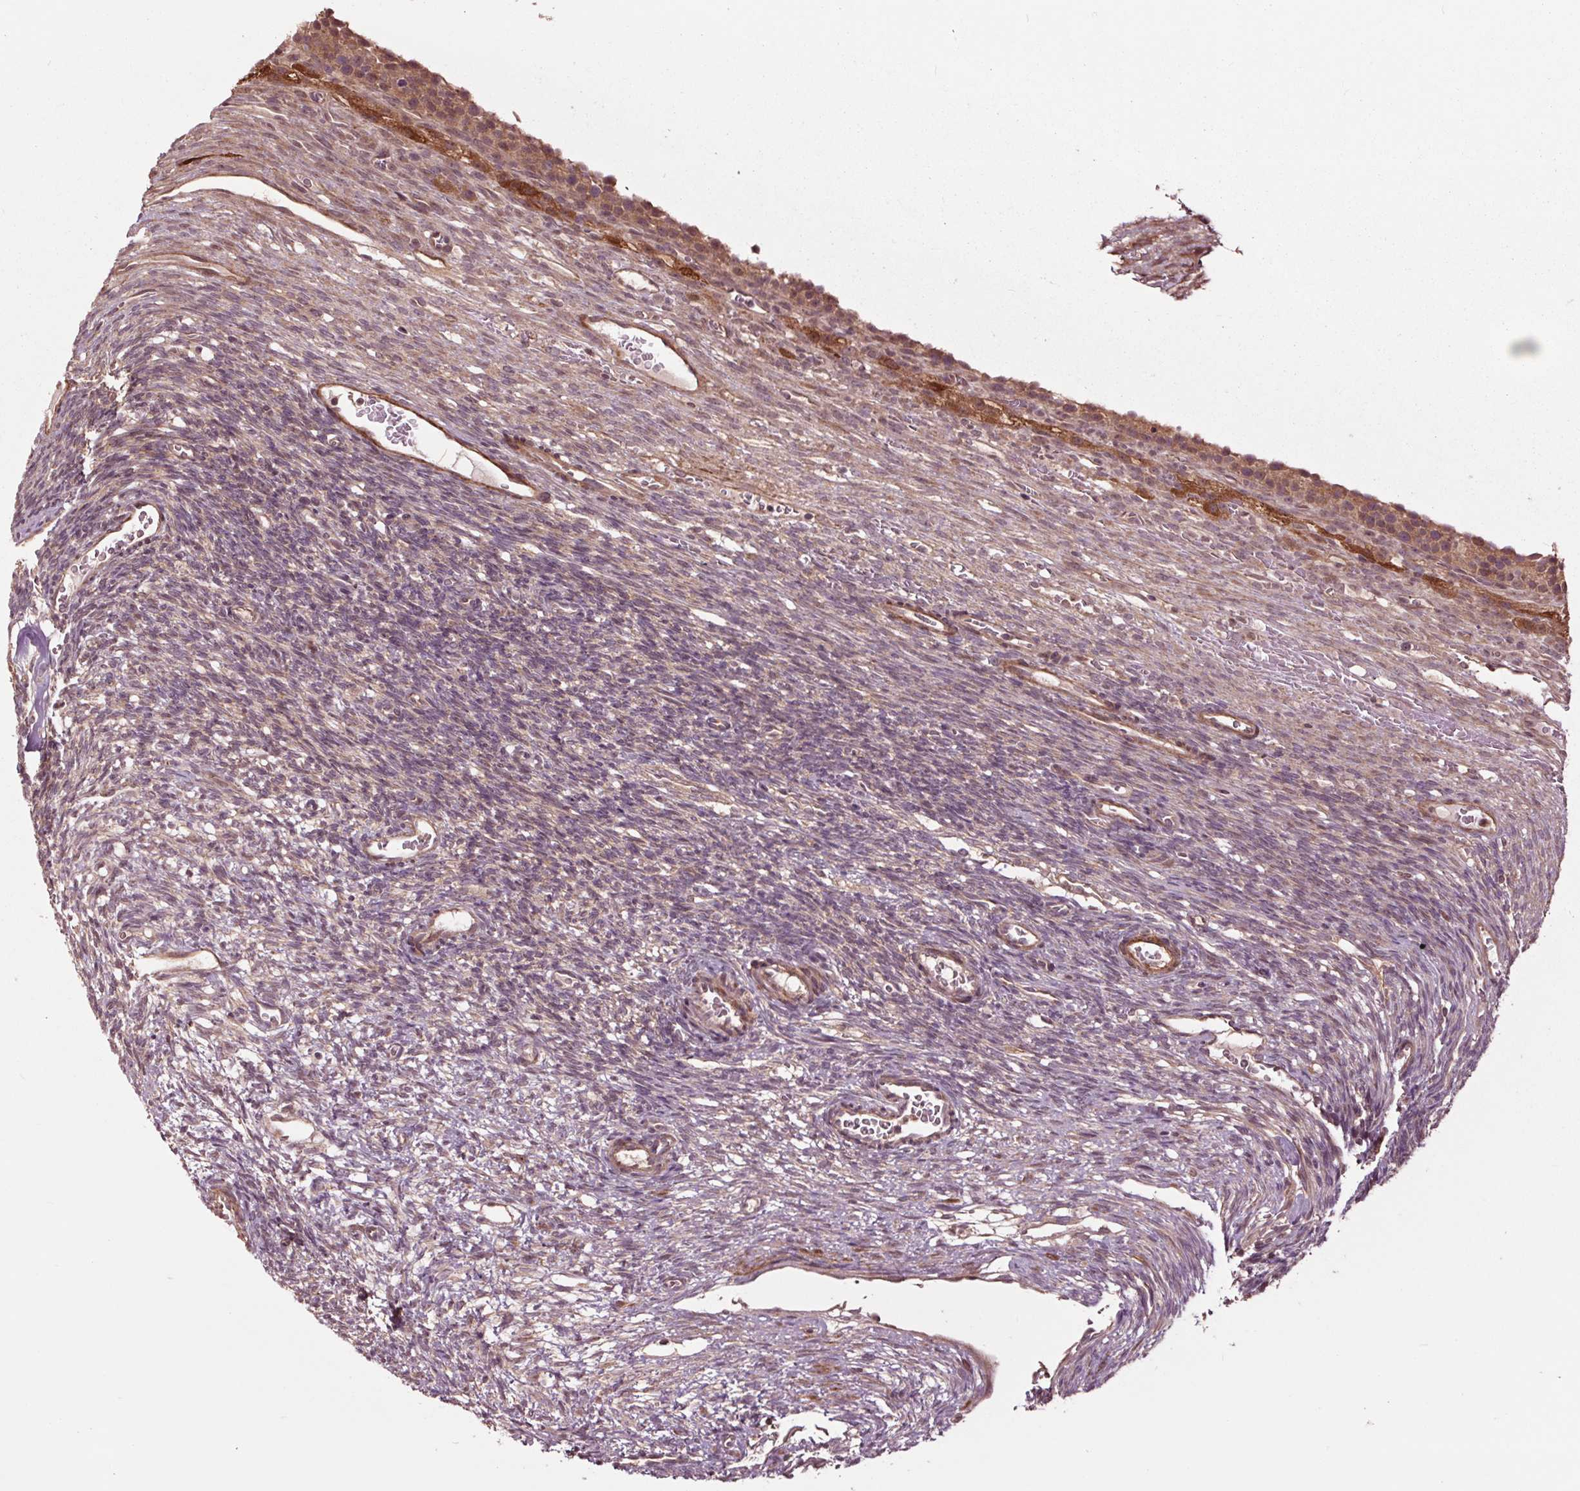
{"staining": {"intensity": "weak", "quantity": ">75%", "location": "cytoplasmic/membranous,nuclear"}, "tissue": "ovary", "cell_type": "Follicle cells", "image_type": "normal", "snomed": [{"axis": "morphology", "description": "Normal tissue, NOS"}, {"axis": "topography", "description": "Ovary"}], "caption": "A high-resolution photomicrograph shows IHC staining of benign ovary, which reveals weak cytoplasmic/membranous,nuclear expression in about >75% of follicle cells. The protein is shown in brown color, while the nuclei are stained blue.", "gene": "CEP95", "patient": {"sex": "female", "age": 34}}